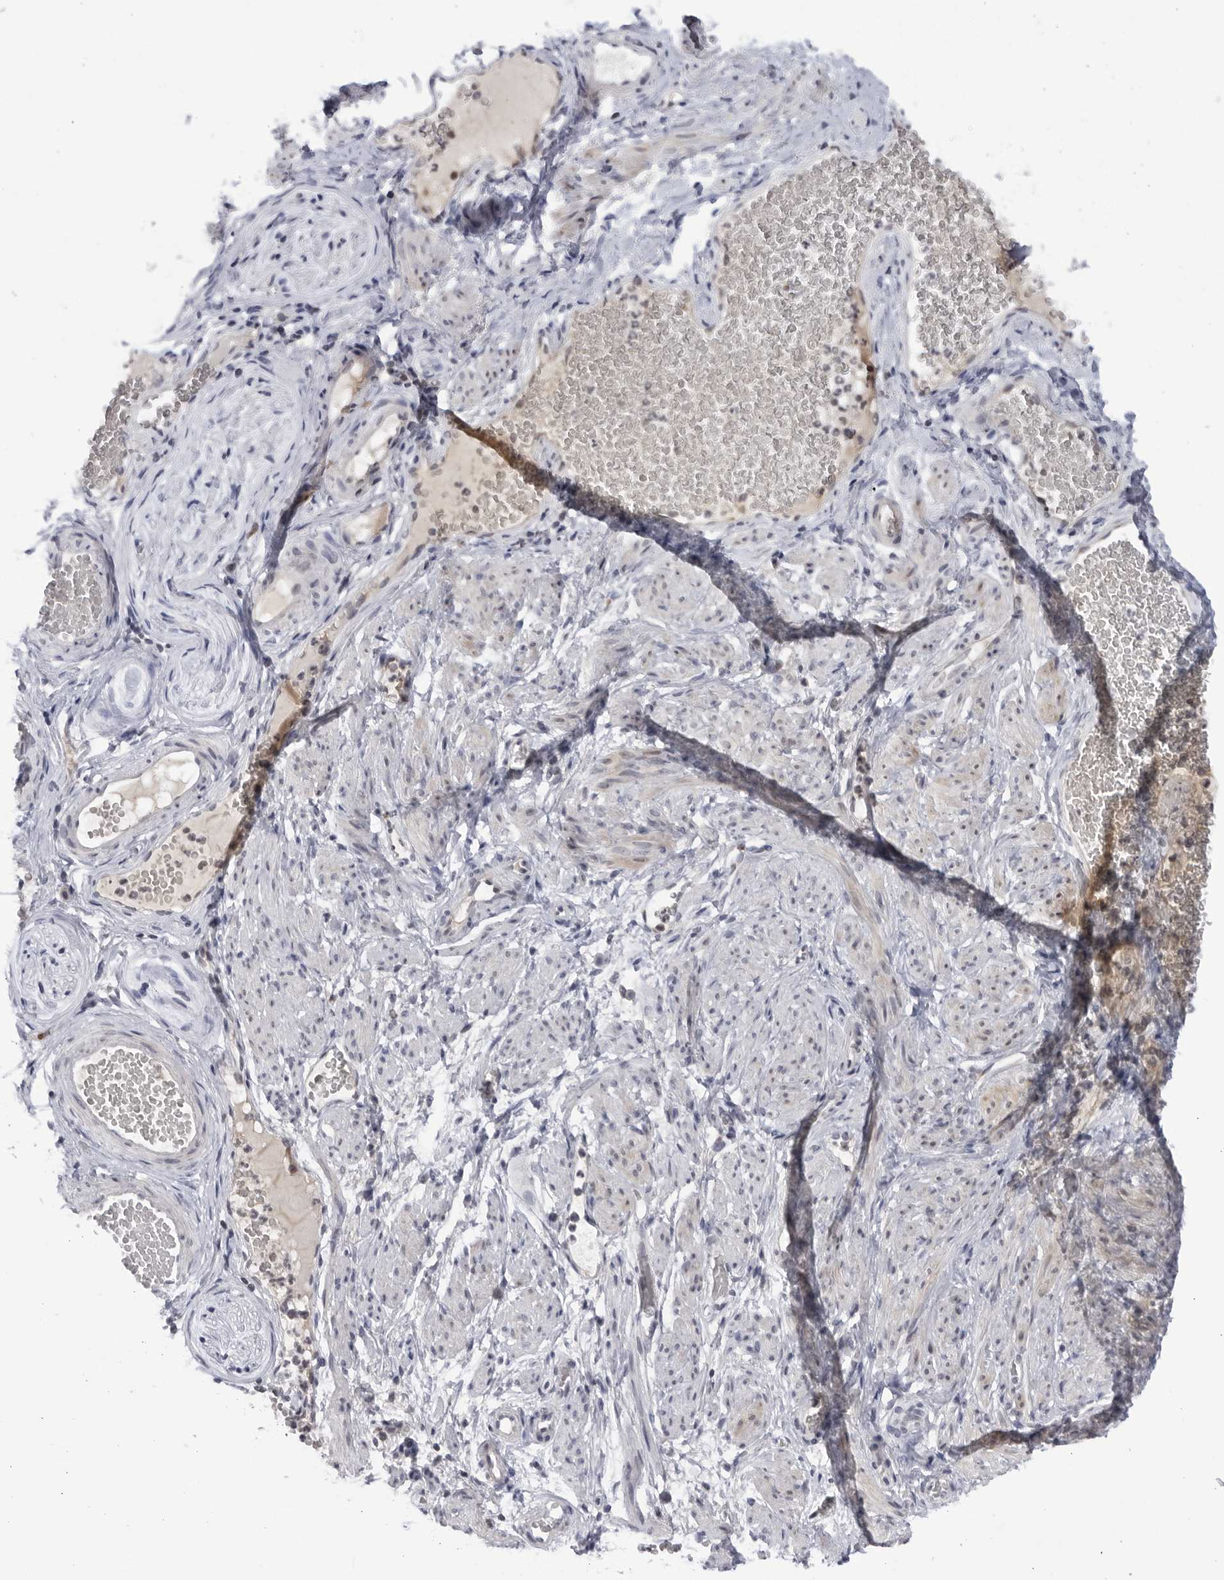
{"staining": {"intensity": "negative", "quantity": "none", "location": "none"}, "tissue": "adipose tissue", "cell_type": "Adipocytes", "image_type": "normal", "snomed": [{"axis": "morphology", "description": "Normal tissue, NOS"}, {"axis": "topography", "description": "Smooth muscle"}, {"axis": "topography", "description": "Peripheral nerve tissue"}], "caption": "IHC image of unremarkable adipose tissue stained for a protein (brown), which reveals no positivity in adipocytes. The staining was performed using DAB (3,3'-diaminobenzidine) to visualize the protein expression in brown, while the nuclei were stained in blue with hematoxylin (Magnification: 20x).", "gene": "SLC25A22", "patient": {"sex": "female", "age": 39}}